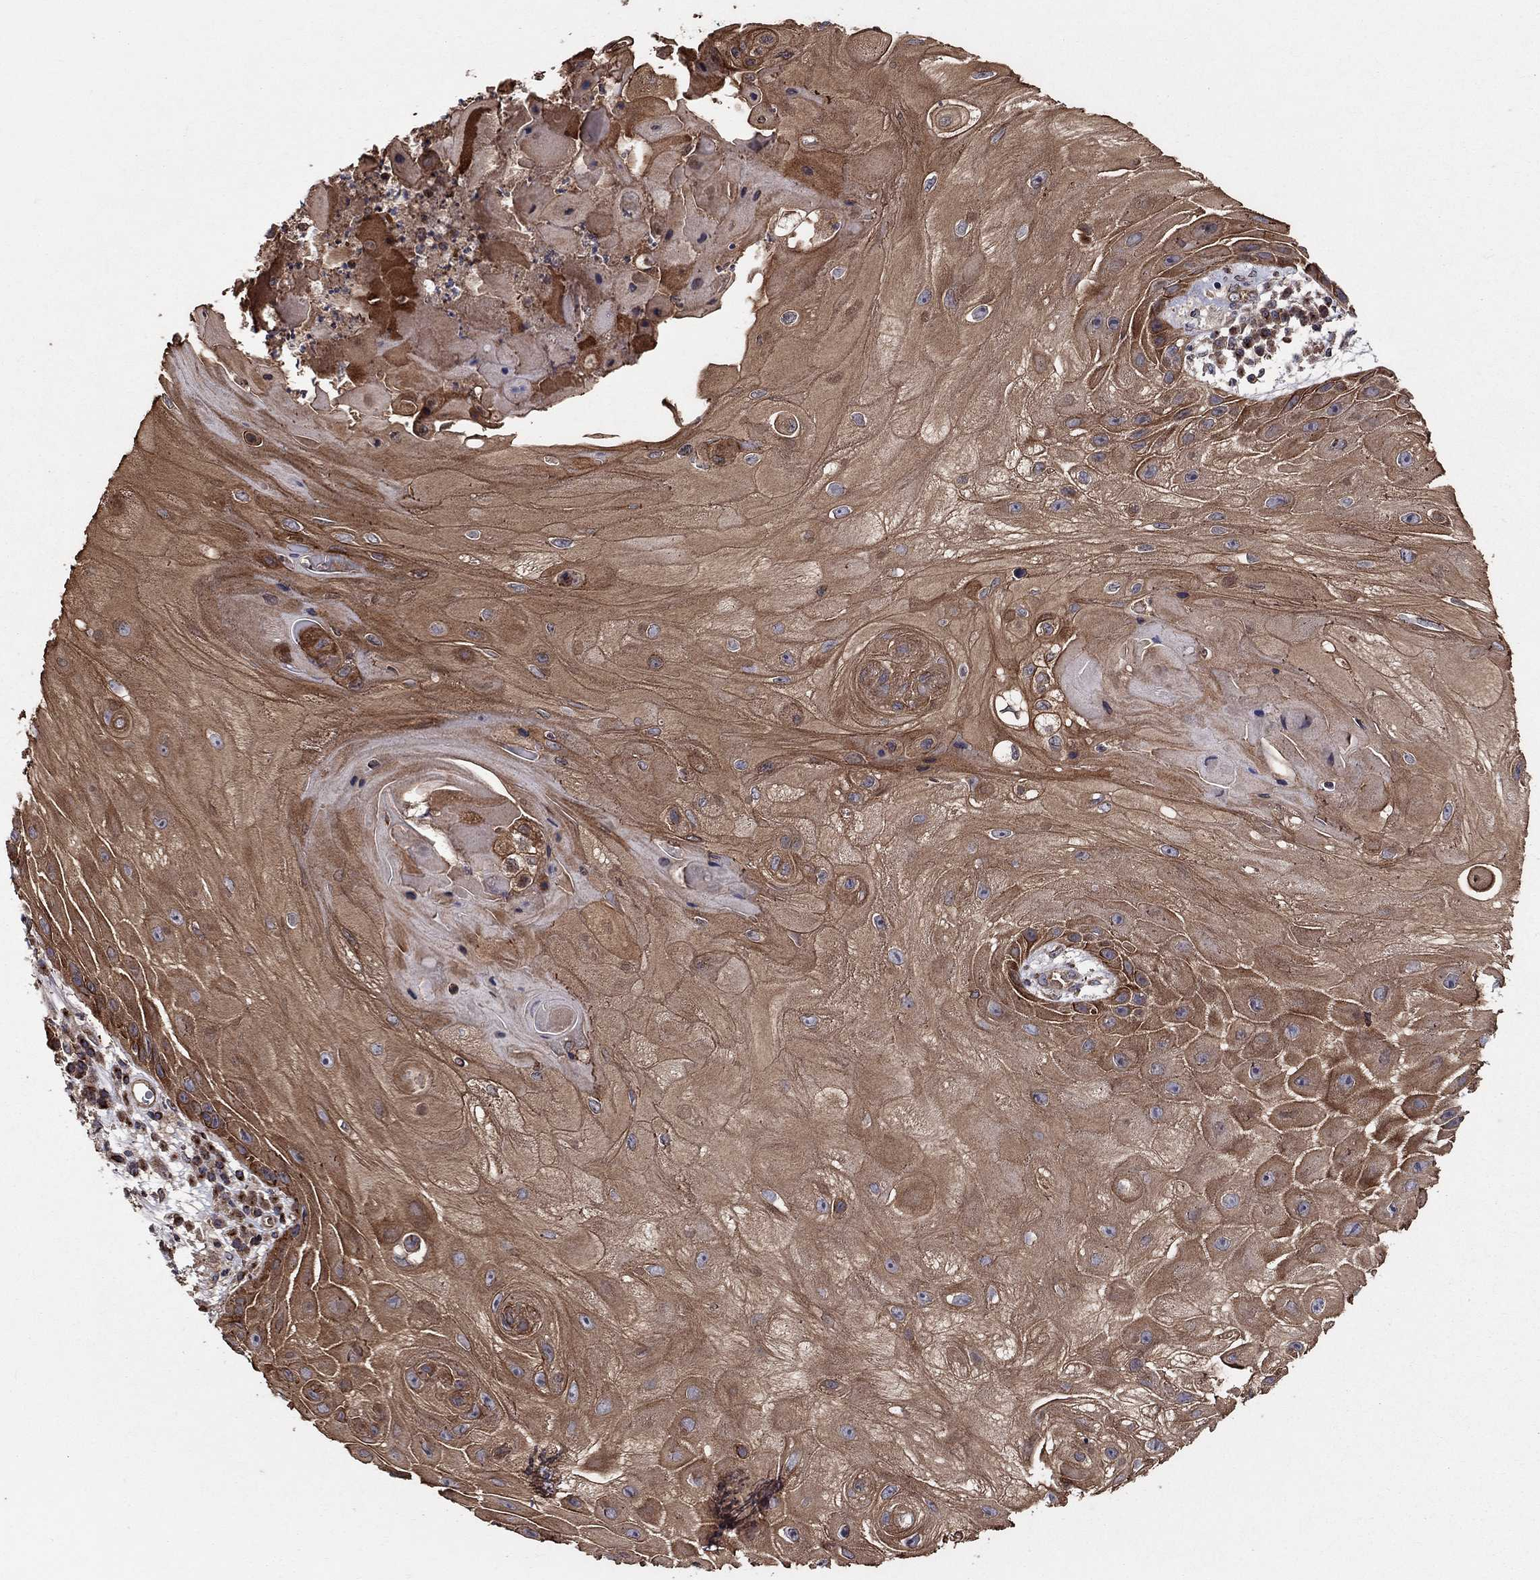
{"staining": {"intensity": "strong", "quantity": "25%-75%", "location": "cytoplasmic/membranous"}, "tissue": "skin cancer", "cell_type": "Tumor cells", "image_type": "cancer", "snomed": [{"axis": "morphology", "description": "Normal tissue, NOS"}, {"axis": "morphology", "description": "Squamous cell carcinoma, NOS"}, {"axis": "topography", "description": "Skin"}], "caption": "IHC histopathology image of skin squamous cell carcinoma stained for a protein (brown), which exhibits high levels of strong cytoplasmic/membranous expression in approximately 25%-75% of tumor cells.", "gene": "BMERB1", "patient": {"sex": "male", "age": 79}}